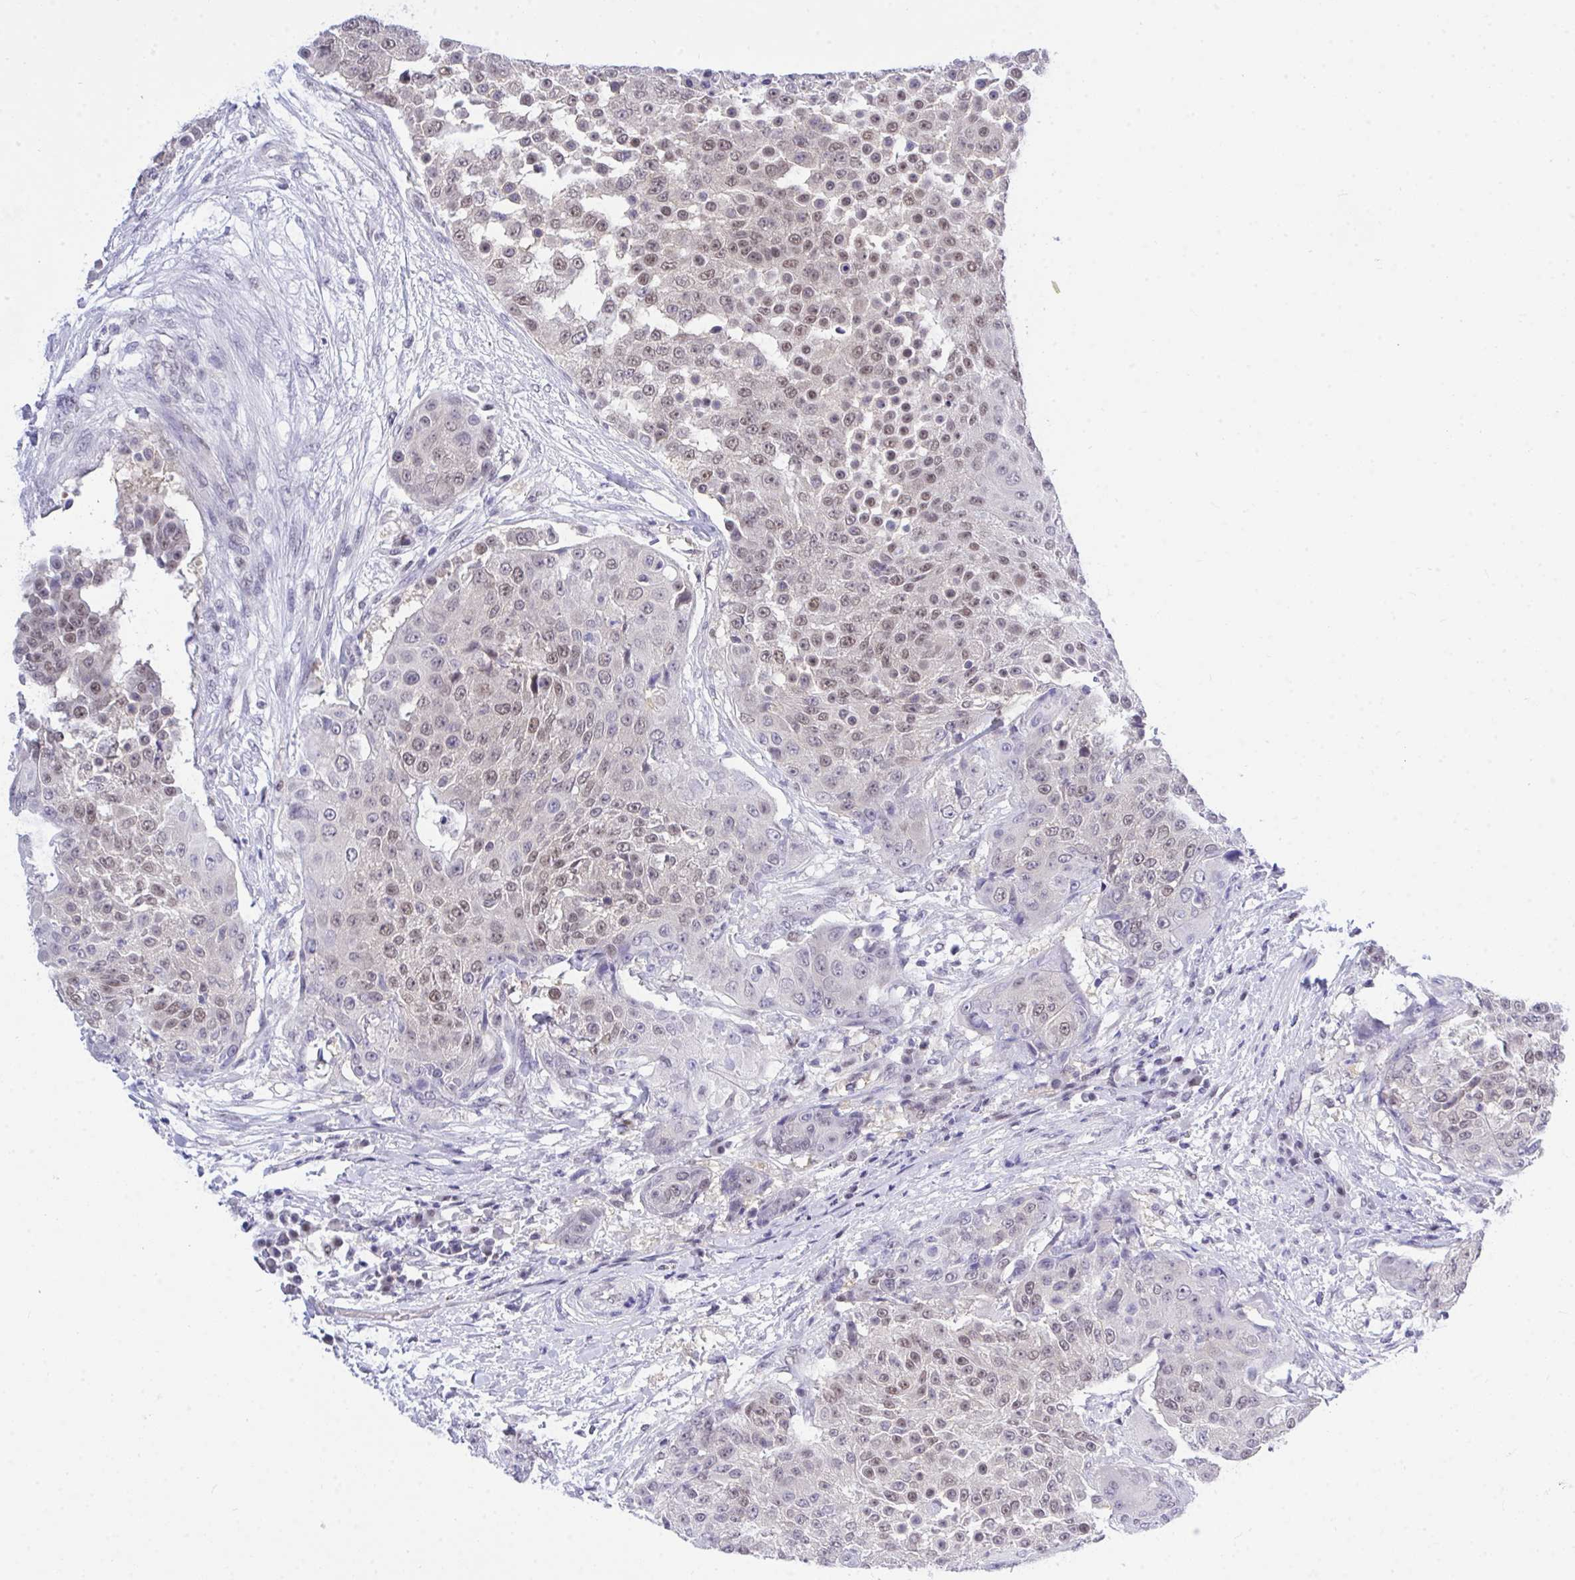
{"staining": {"intensity": "moderate", "quantity": "25%-75%", "location": "nuclear"}, "tissue": "urothelial cancer", "cell_type": "Tumor cells", "image_type": "cancer", "snomed": [{"axis": "morphology", "description": "Urothelial carcinoma, High grade"}, {"axis": "topography", "description": "Urinary bladder"}], "caption": "Immunohistochemistry (DAB) staining of high-grade urothelial carcinoma reveals moderate nuclear protein staining in about 25%-75% of tumor cells. Immunohistochemistry (ihc) stains the protein in brown and the nuclei are stained blue.", "gene": "THOP1", "patient": {"sex": "female", "age": 63}}